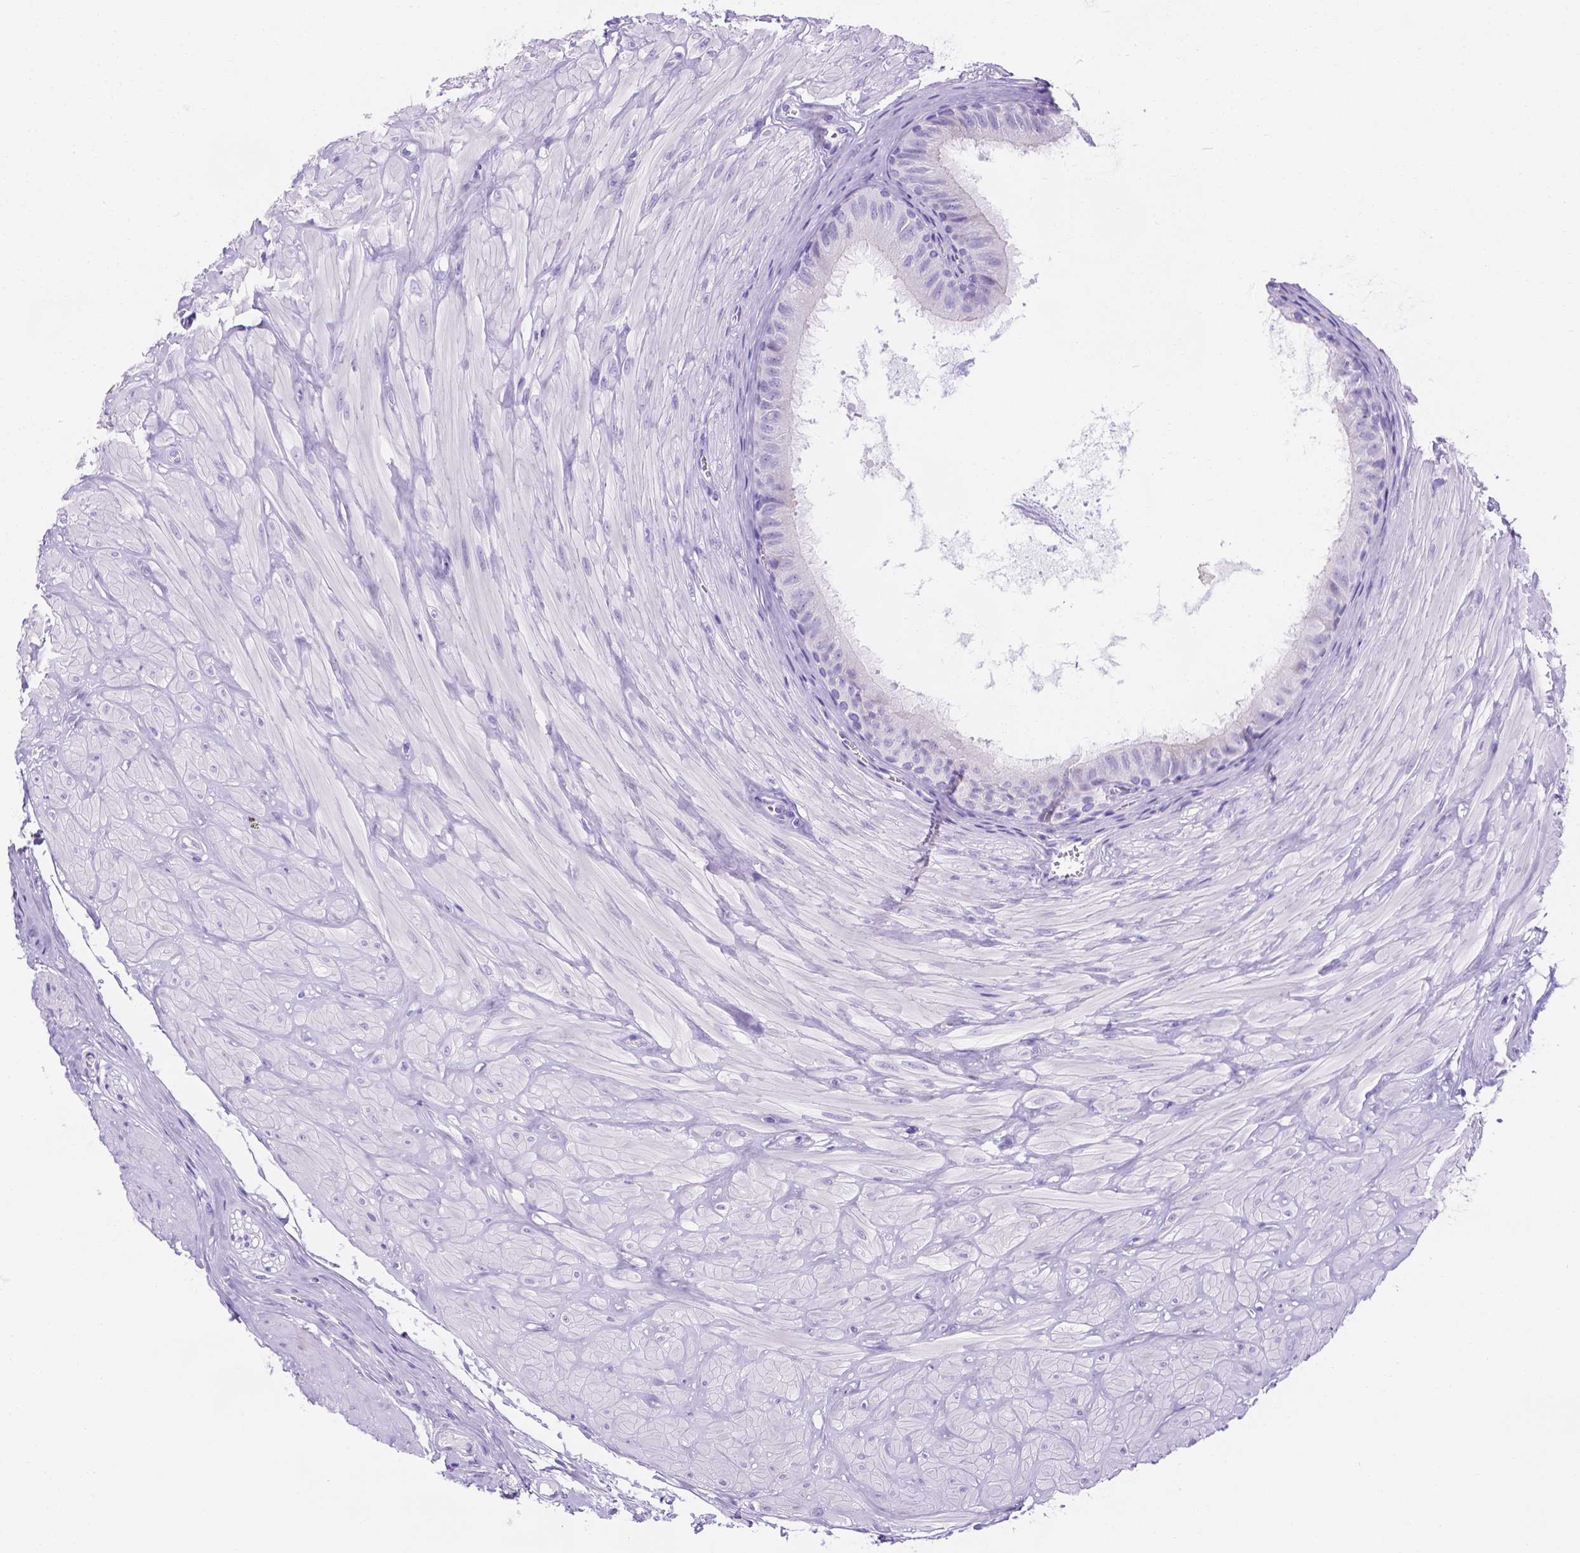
{"staining": {"intensity": "negative", "quantity": "none", "location": "none"}, "tissue": "epididymis", "cell_type": "Glandular cells", "image_type": "normal", "snomed": [{"axis": "morphology", "description": "Normal tissue, NOS"}, {"axis": "topography", "description": "Epididymis"}], "caption": "Human epididymis stained for a protein using immunohistochemistry displays no expression in glandular cells.", "gene": "MLN", "patient": {"sex": "male", "age": 37}}